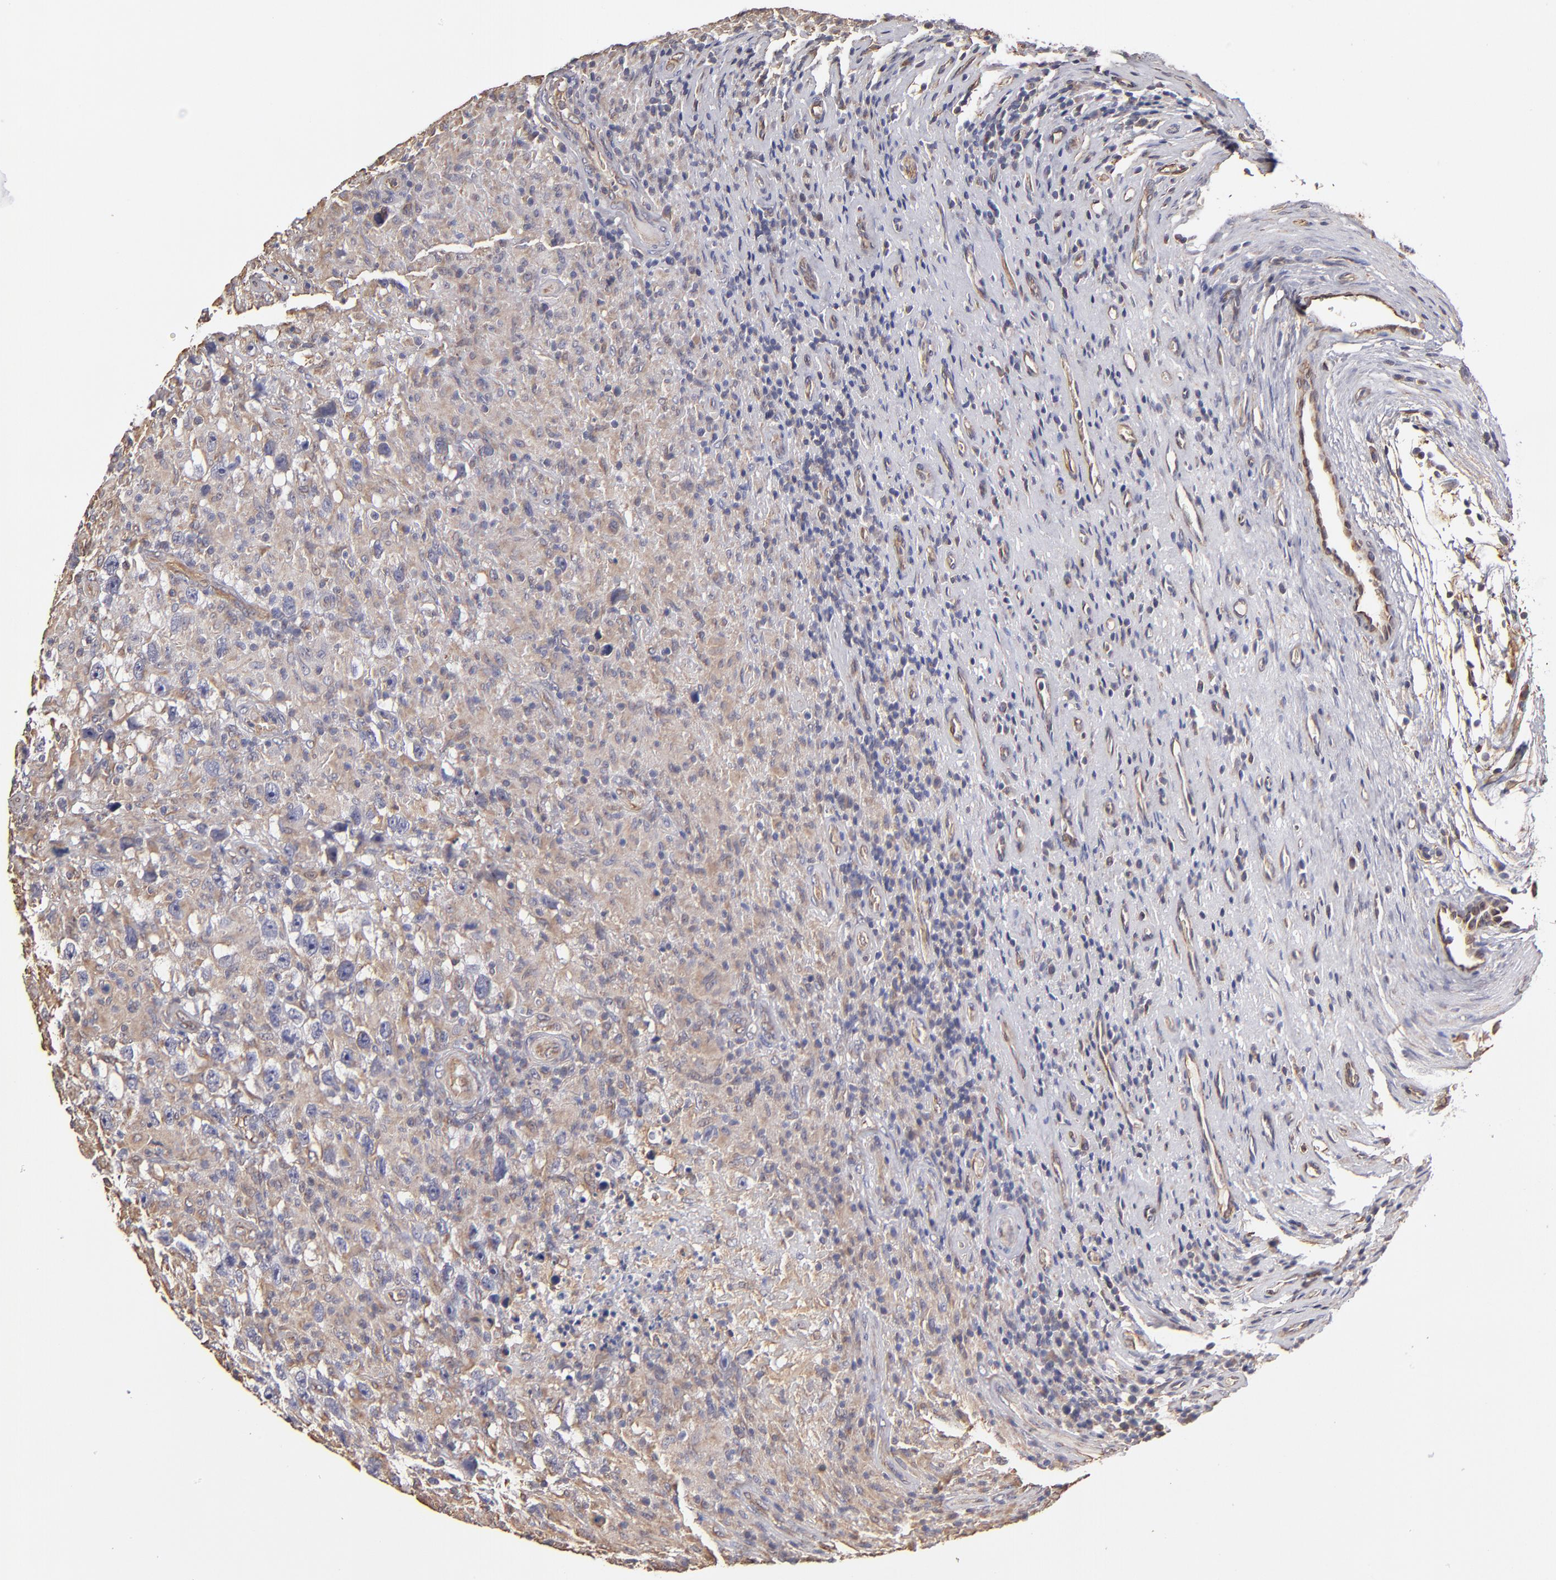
{"staining": {"intensity": "weak", "quantity": ">75%", "location": "cytoplasmic/membranous"}, "tissue": "testis cancer", "cell_type": "Tumor cells", "image_type": "cancer", "snomed": [{"axis": "morphology", "description": "Seminoma, NOS"}, {"axis": "topography", "description": "Testis"}], "caption": "An IHC histopathology image of neoplastic tissue is shown. Protein staining in brown labels weak cytoplasmic/membranous positivity in testis cancer within tumor cells.", "gene": "ABCC1", "patient": {"sex": "male", "age": 34}}